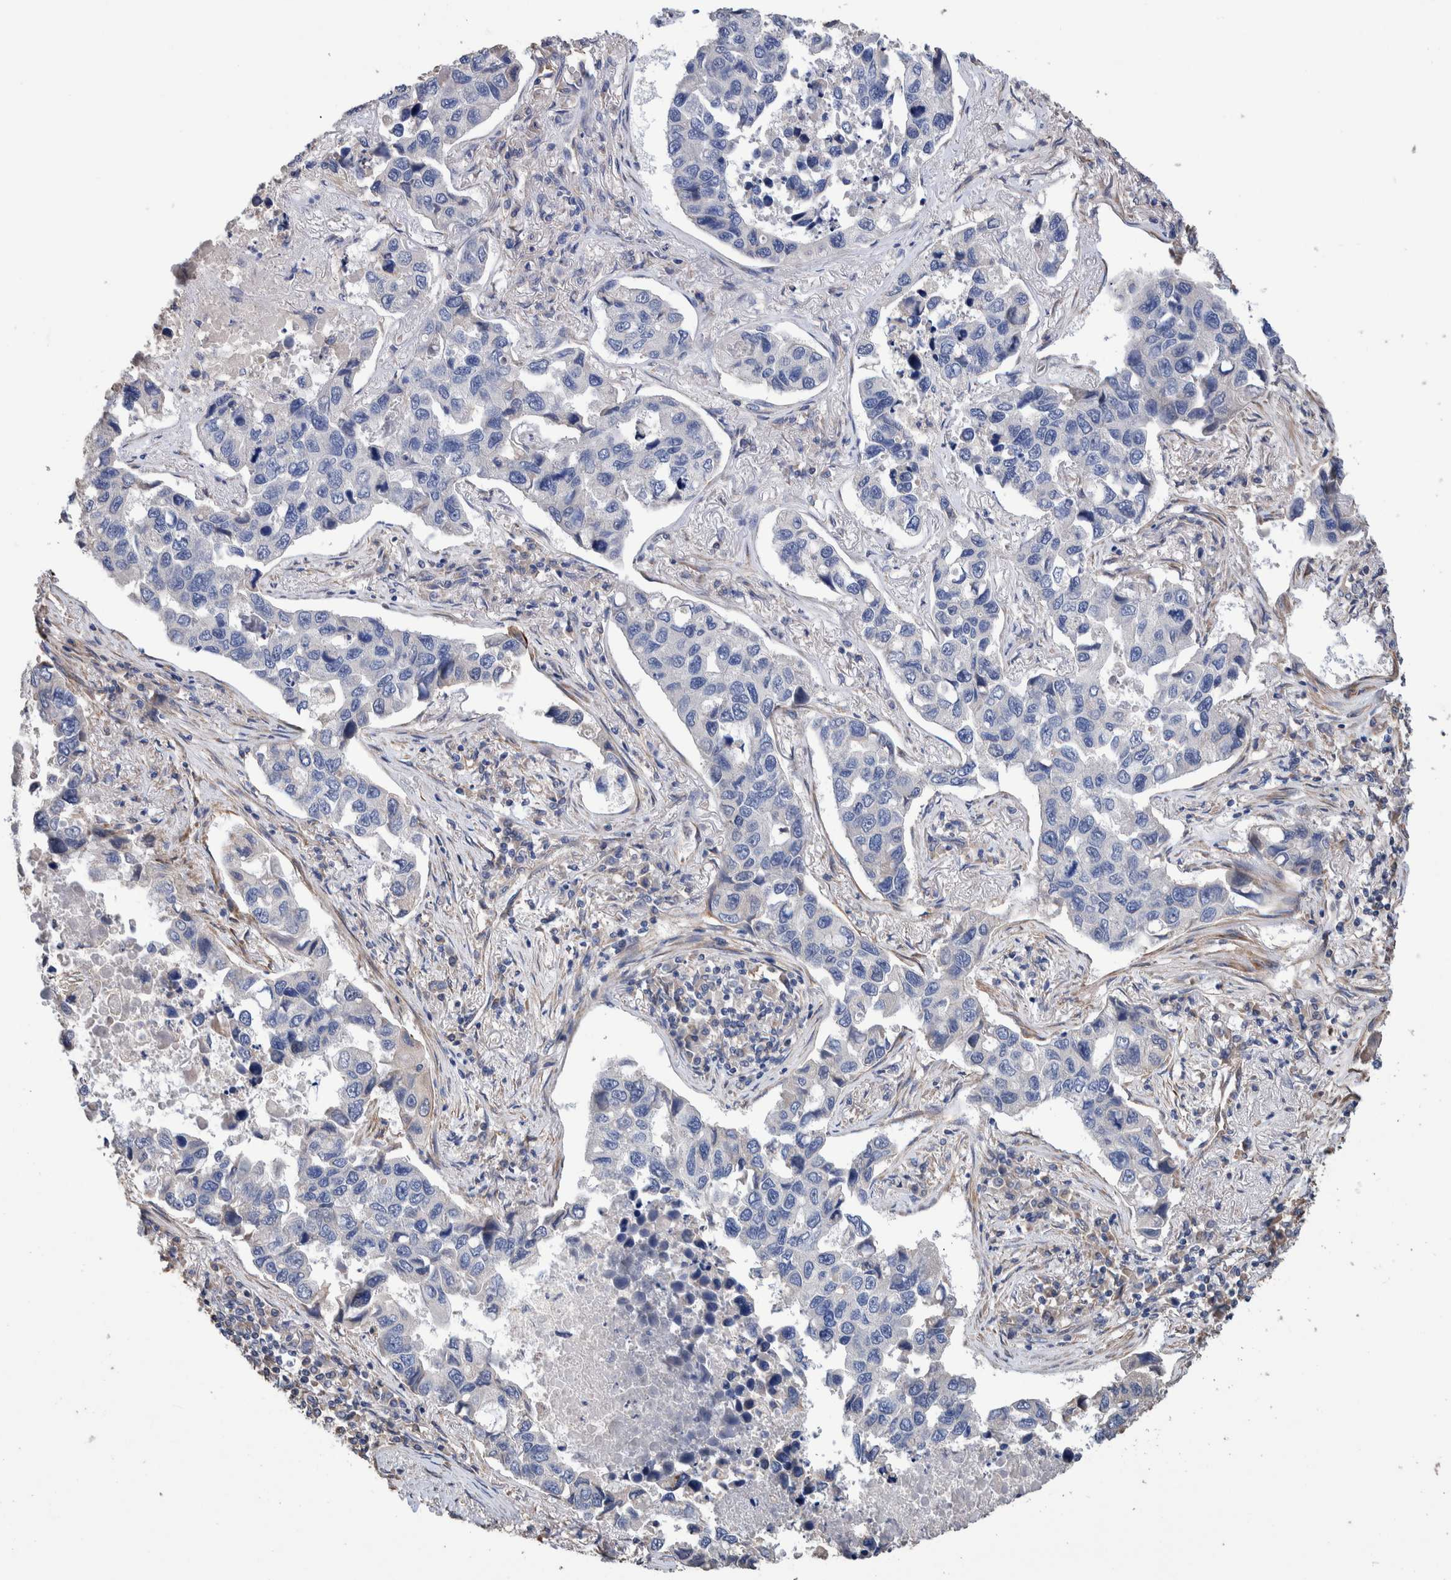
{"staining": {"intensity": "negative", "quantity": "none", "location": "none"}, "tissue": "lung cancer", "cell_type": "Tumor cells", "image_type": "cancer", "snomed": [{"axis": "morphology", "description": "Adenocarcinoma, NOS"}, {"axis": "topography", "description": "Lung"}], "caption": "IHC of human lung cancer (adenocarcinoma) displays no expression in tumor cells. (DAB (3,3'-diaminobenzidine) IHC, high magnification).", "gene": "SLC45A4", "patient": {"sex": "male", "age": 64}}